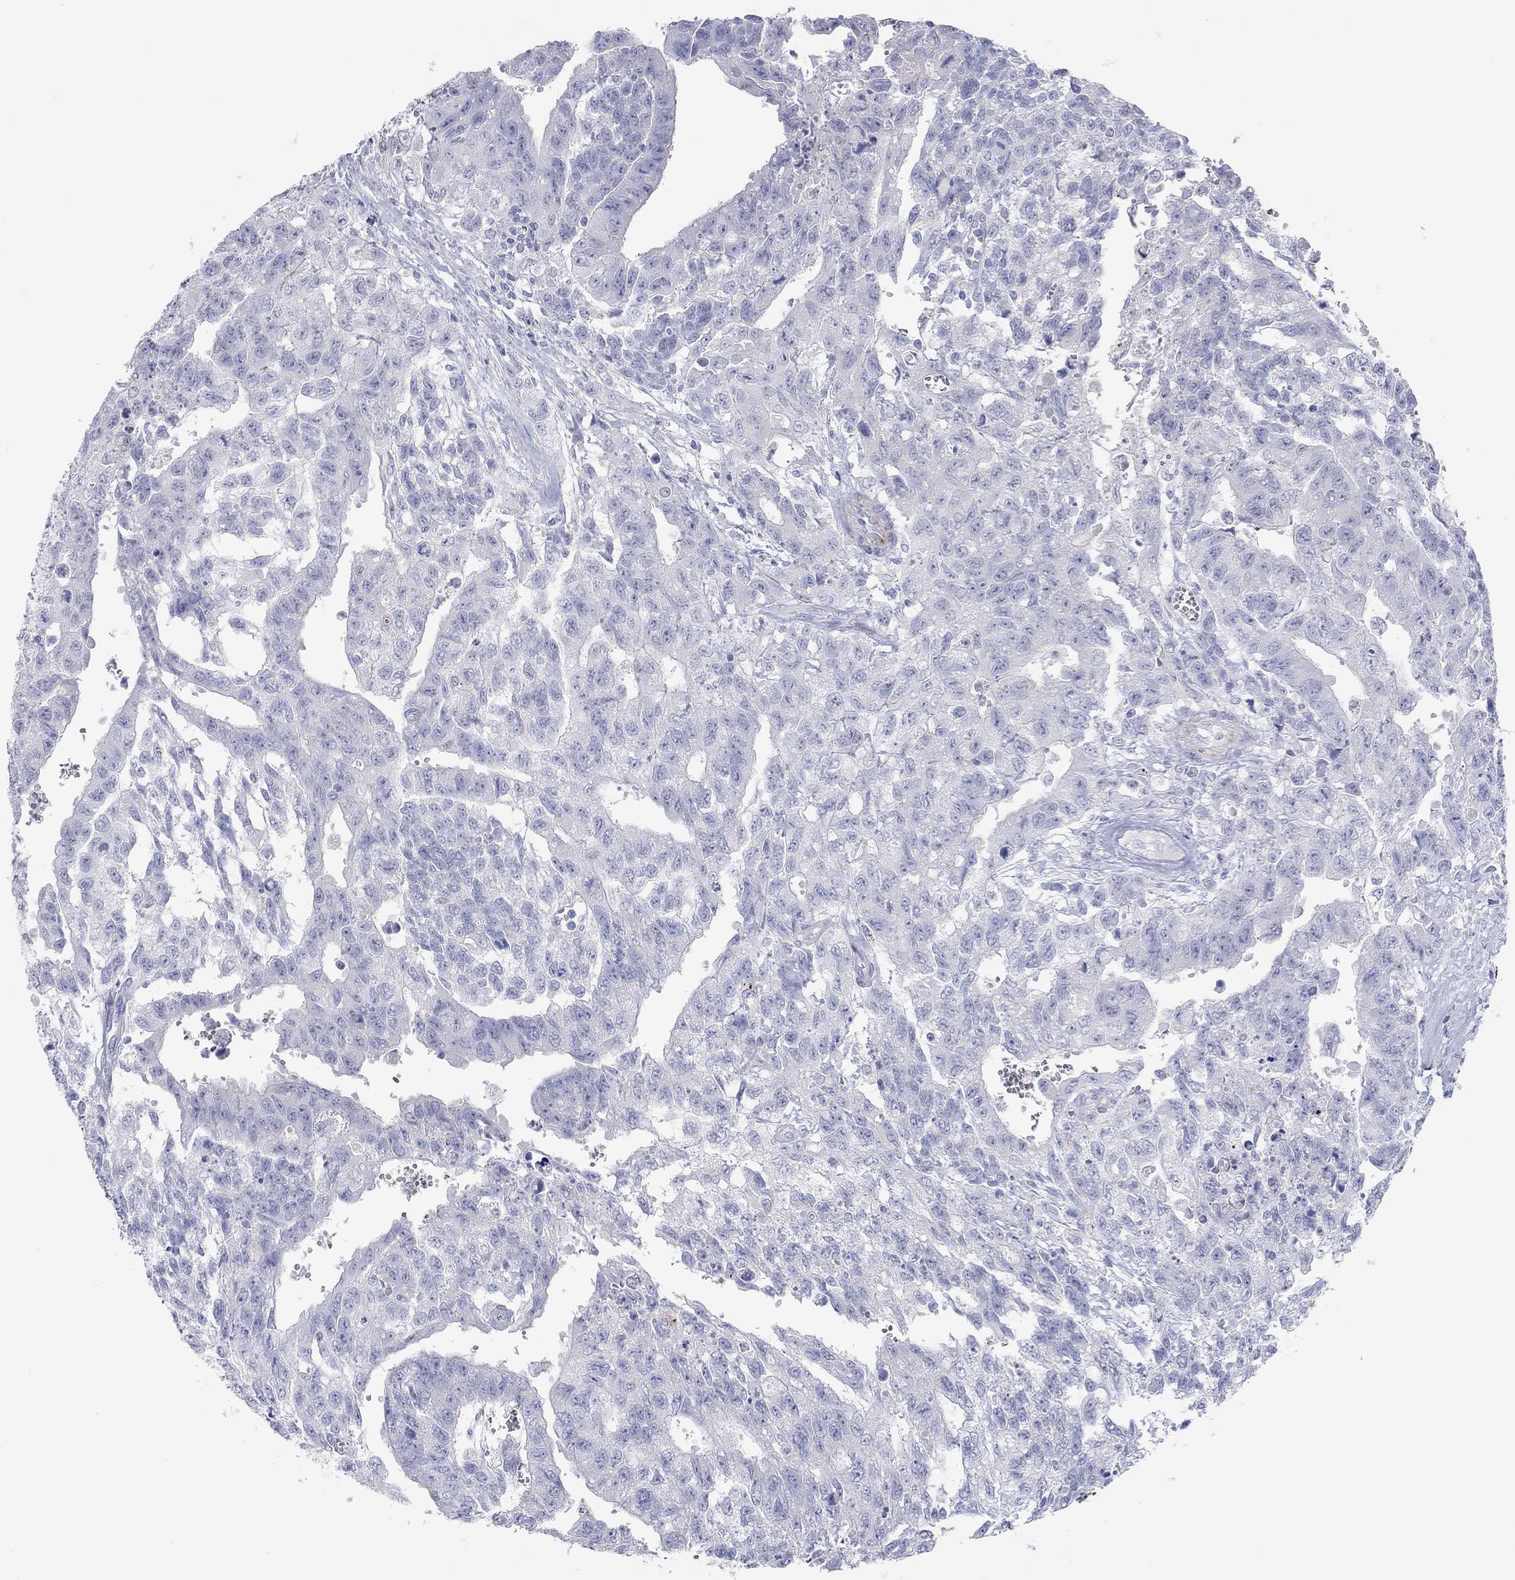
{"staining": {"intensity": "negative", "quantity": "none", "location": "none"}, "tissue": "testis cancer", "cell_type": "Tumor cells", "image_type": "cancer", "snomed": [{"axis": "morphology", "description": "Carcinoma, Embryonal, NOS"}, {"axis": "topography", "description": "Testis"}], "caption": "Tumor cells are negative for brown protein staining in testis embryonal carcinoma.", "gene": "PCDHGC5", "patient": {"sex": "male", "age": 24}}